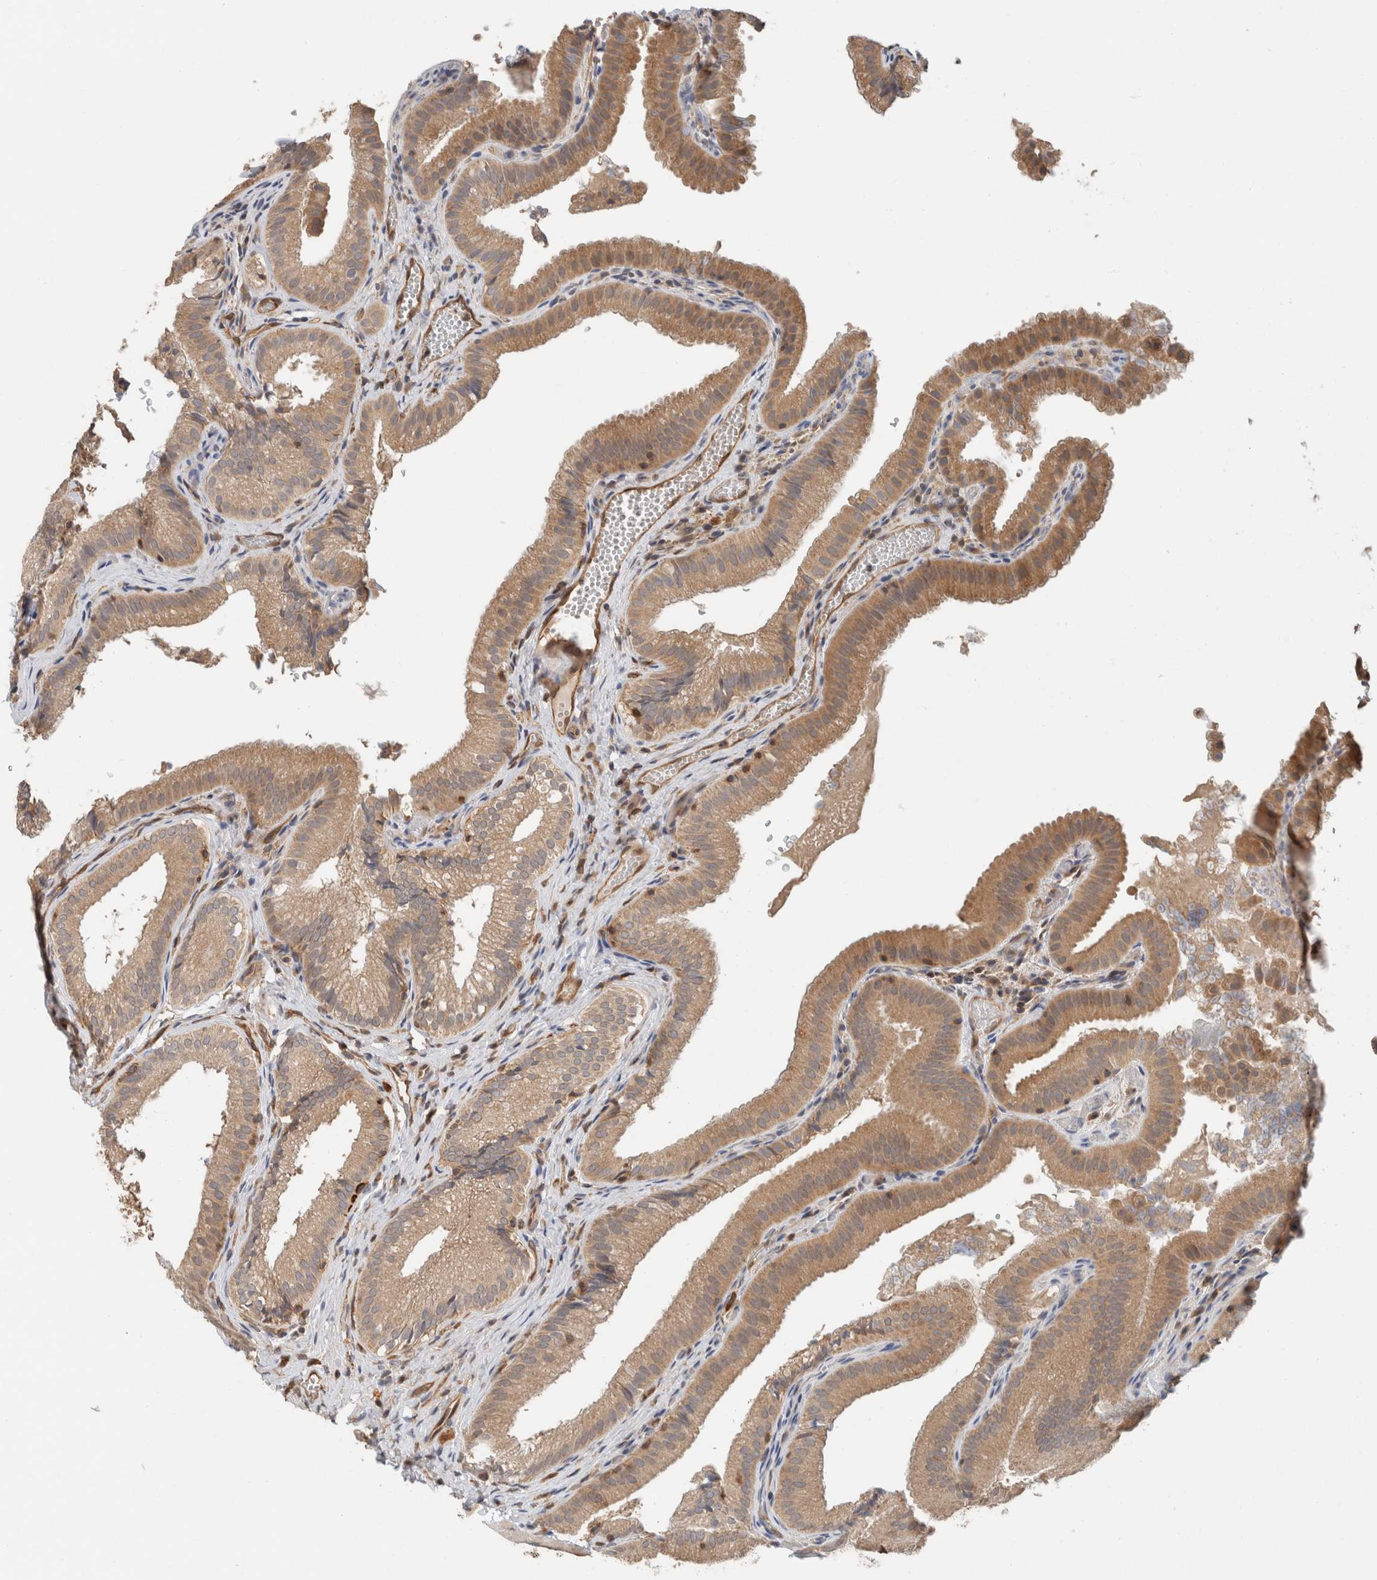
{"staining": {"intensity": "moderate", "quantity": "25%-75%", "location": "cytoplasmic/membranous"}, "tissue": "gallbladder", "cell_type": "Glandular cells", "image_type": "normal", "snomed": [{"axis": "morphology", "description": "Normal tissue, NOS"}, {"axis": "topography", "description": "Gallbladder"}], "caption": "Protein positivity by immunohistochemistry exhibits moderate cytoplasmic/membranous staining in about 25%-75% of glandular cells in unremarkable gallbladder.", "gene": "PFDN4", "patient": {"sex": "female", "age": 30}}